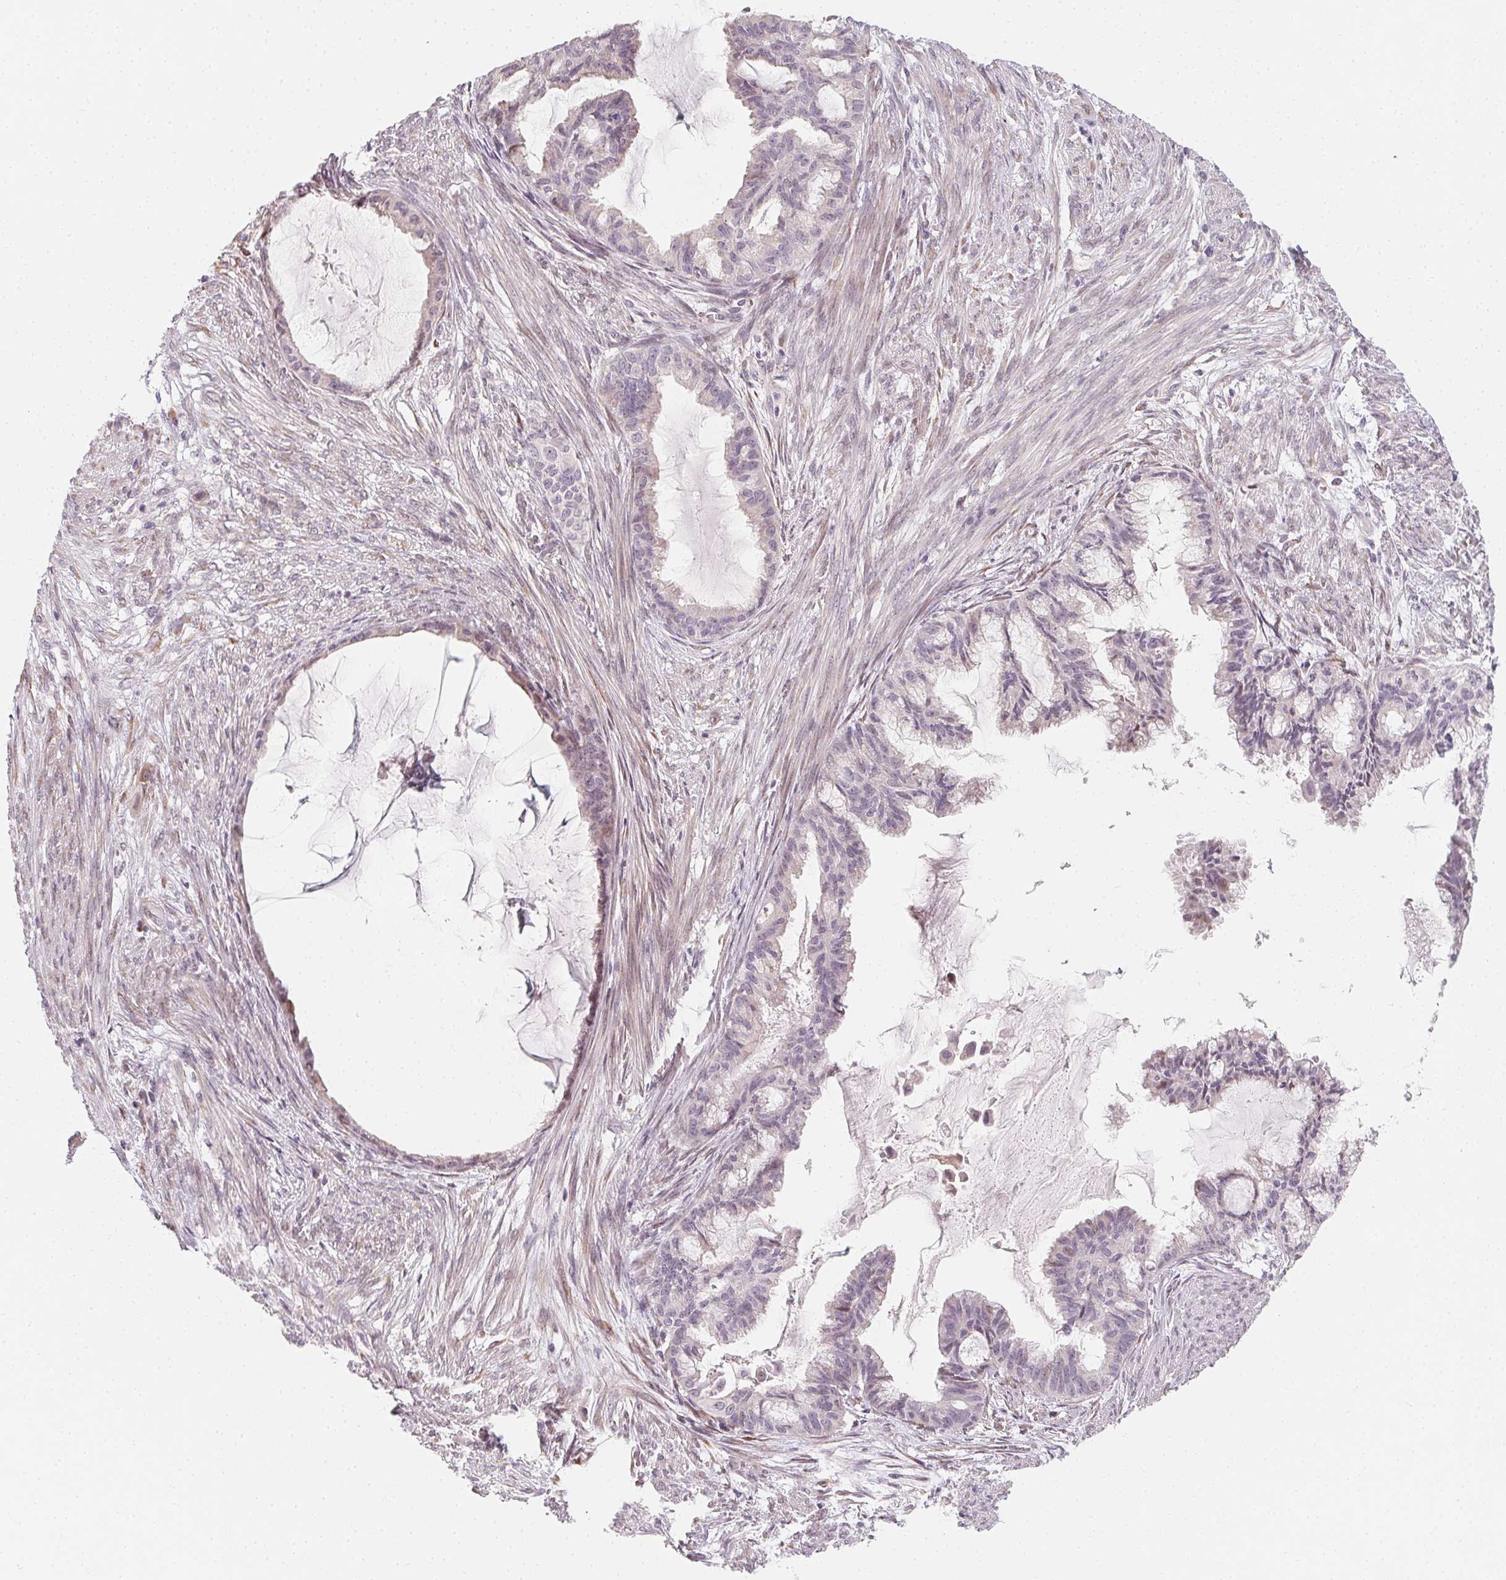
{"staining": {"intensity": "negative", "quantity": "none", "location": "none"}, "tissue": "endometrial cancer", "cell_type": "Tumor cells", "image_type": "cancer", "snomed": [{"axis": "morphology", "description": "Adenocarcinoma, NOS"}, {"axis": "topography", "description": "Endometrium"}], "caption": "The IHC histopathology image has no significant positivity in tumor cells of endometrial adenocarcinoma tissue. The staining is performed using DAB (3,3'-diaminobenzidine) brown chromogen with nuclei counter-stained in using hematoxylin.", "gene": "CCDC96", "patient": {"sex": "female", "age": 86}}